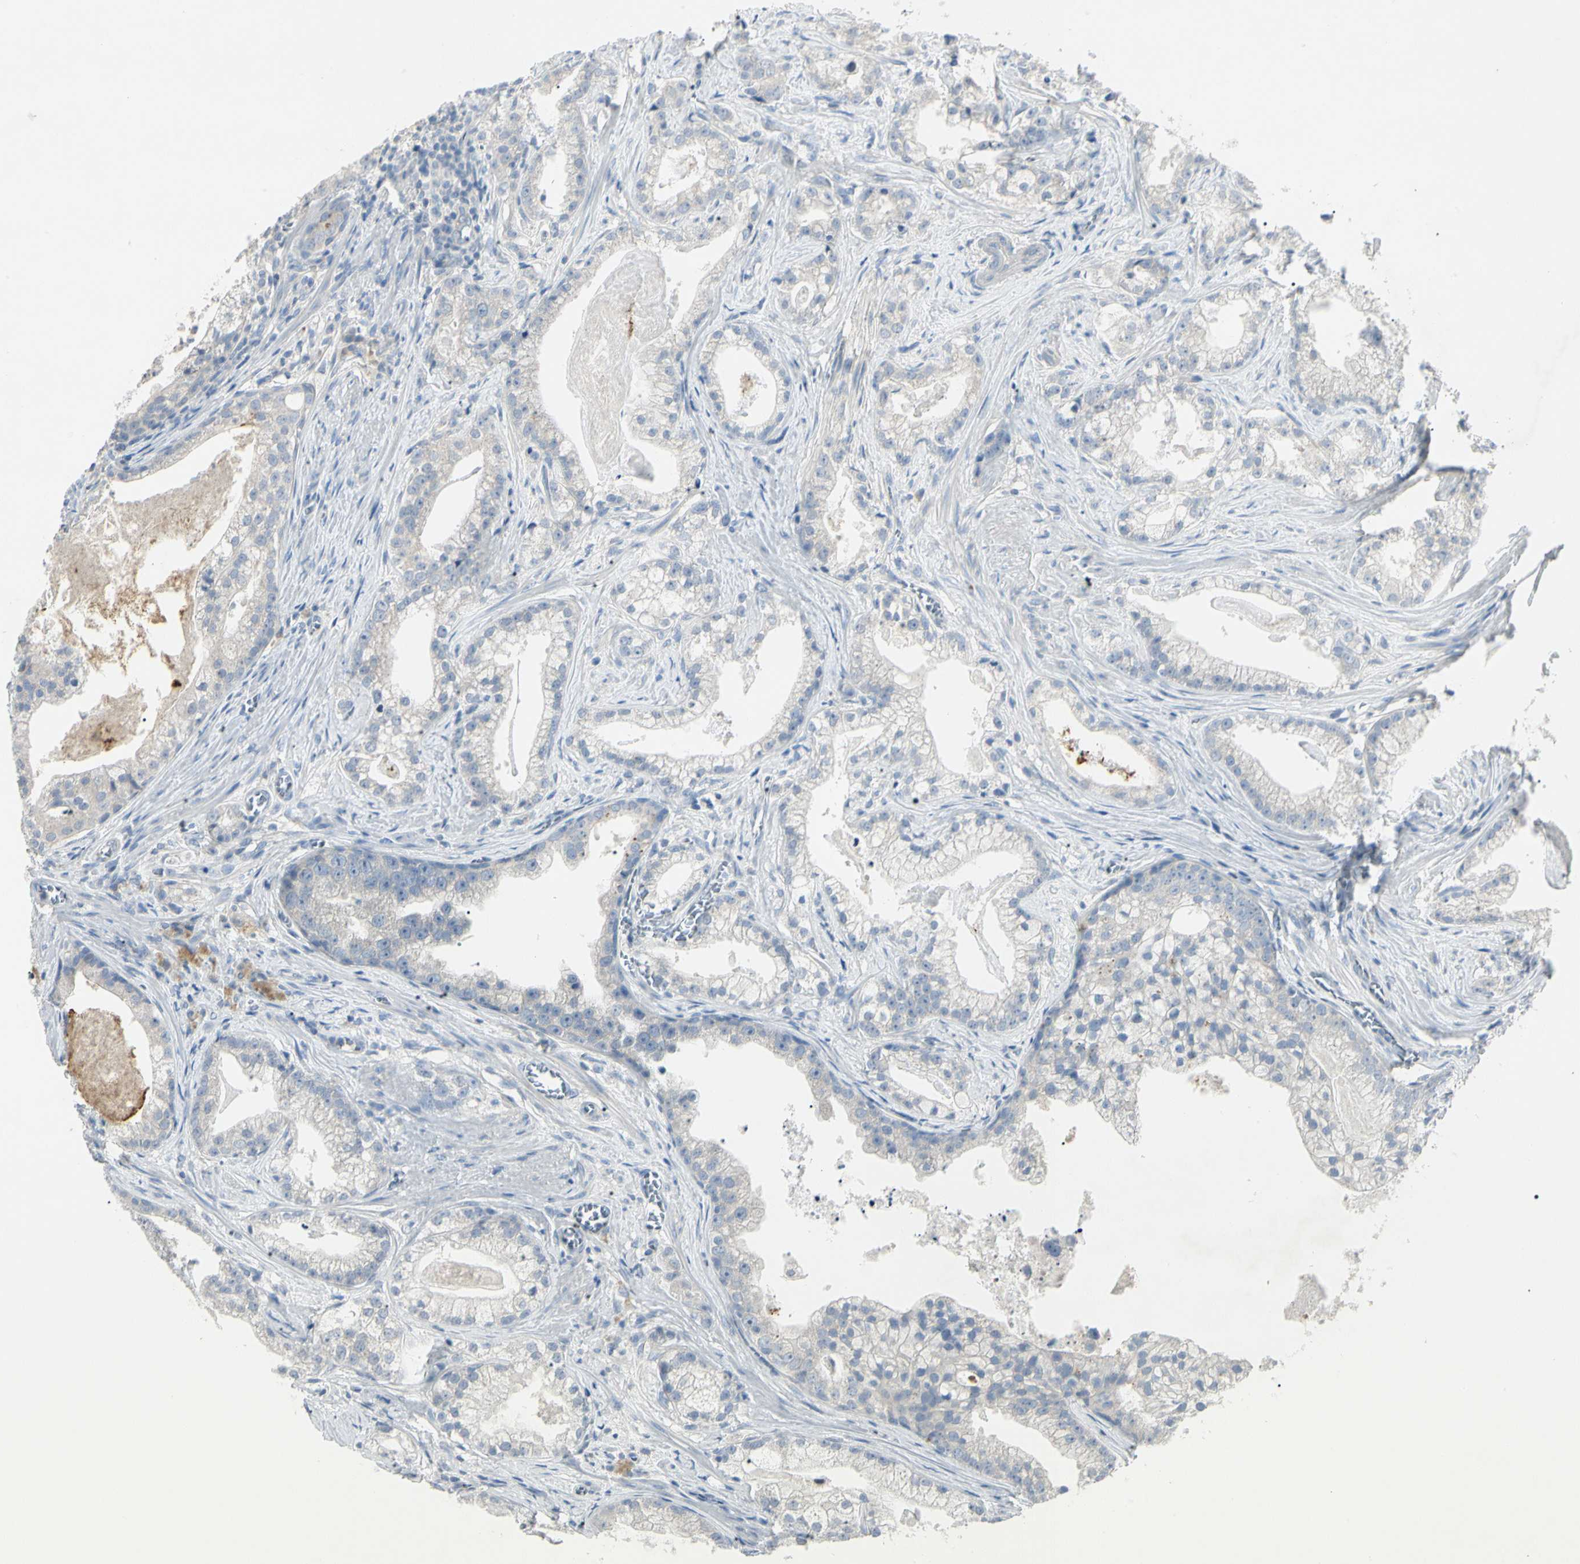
{"staining": {"intensity": "negative", "quantity": "none", "location": "none"}, "tissue": "prostate cancer", "cell_type": "Tumor cells", "image_type": "cancer", "snomed": [{"axis": "morphology", "description": "Adenocarcinoma, Low grade"}, {"axis": "topography", "description": "Prostate"}], "caption": "Low-grade adenocarcinoma (prostate) stained for a protein using immunohistochemistry shows no expression tumor cells.", "gene": "PRSS21", "patient": {"sex": "male", "age": 59}}